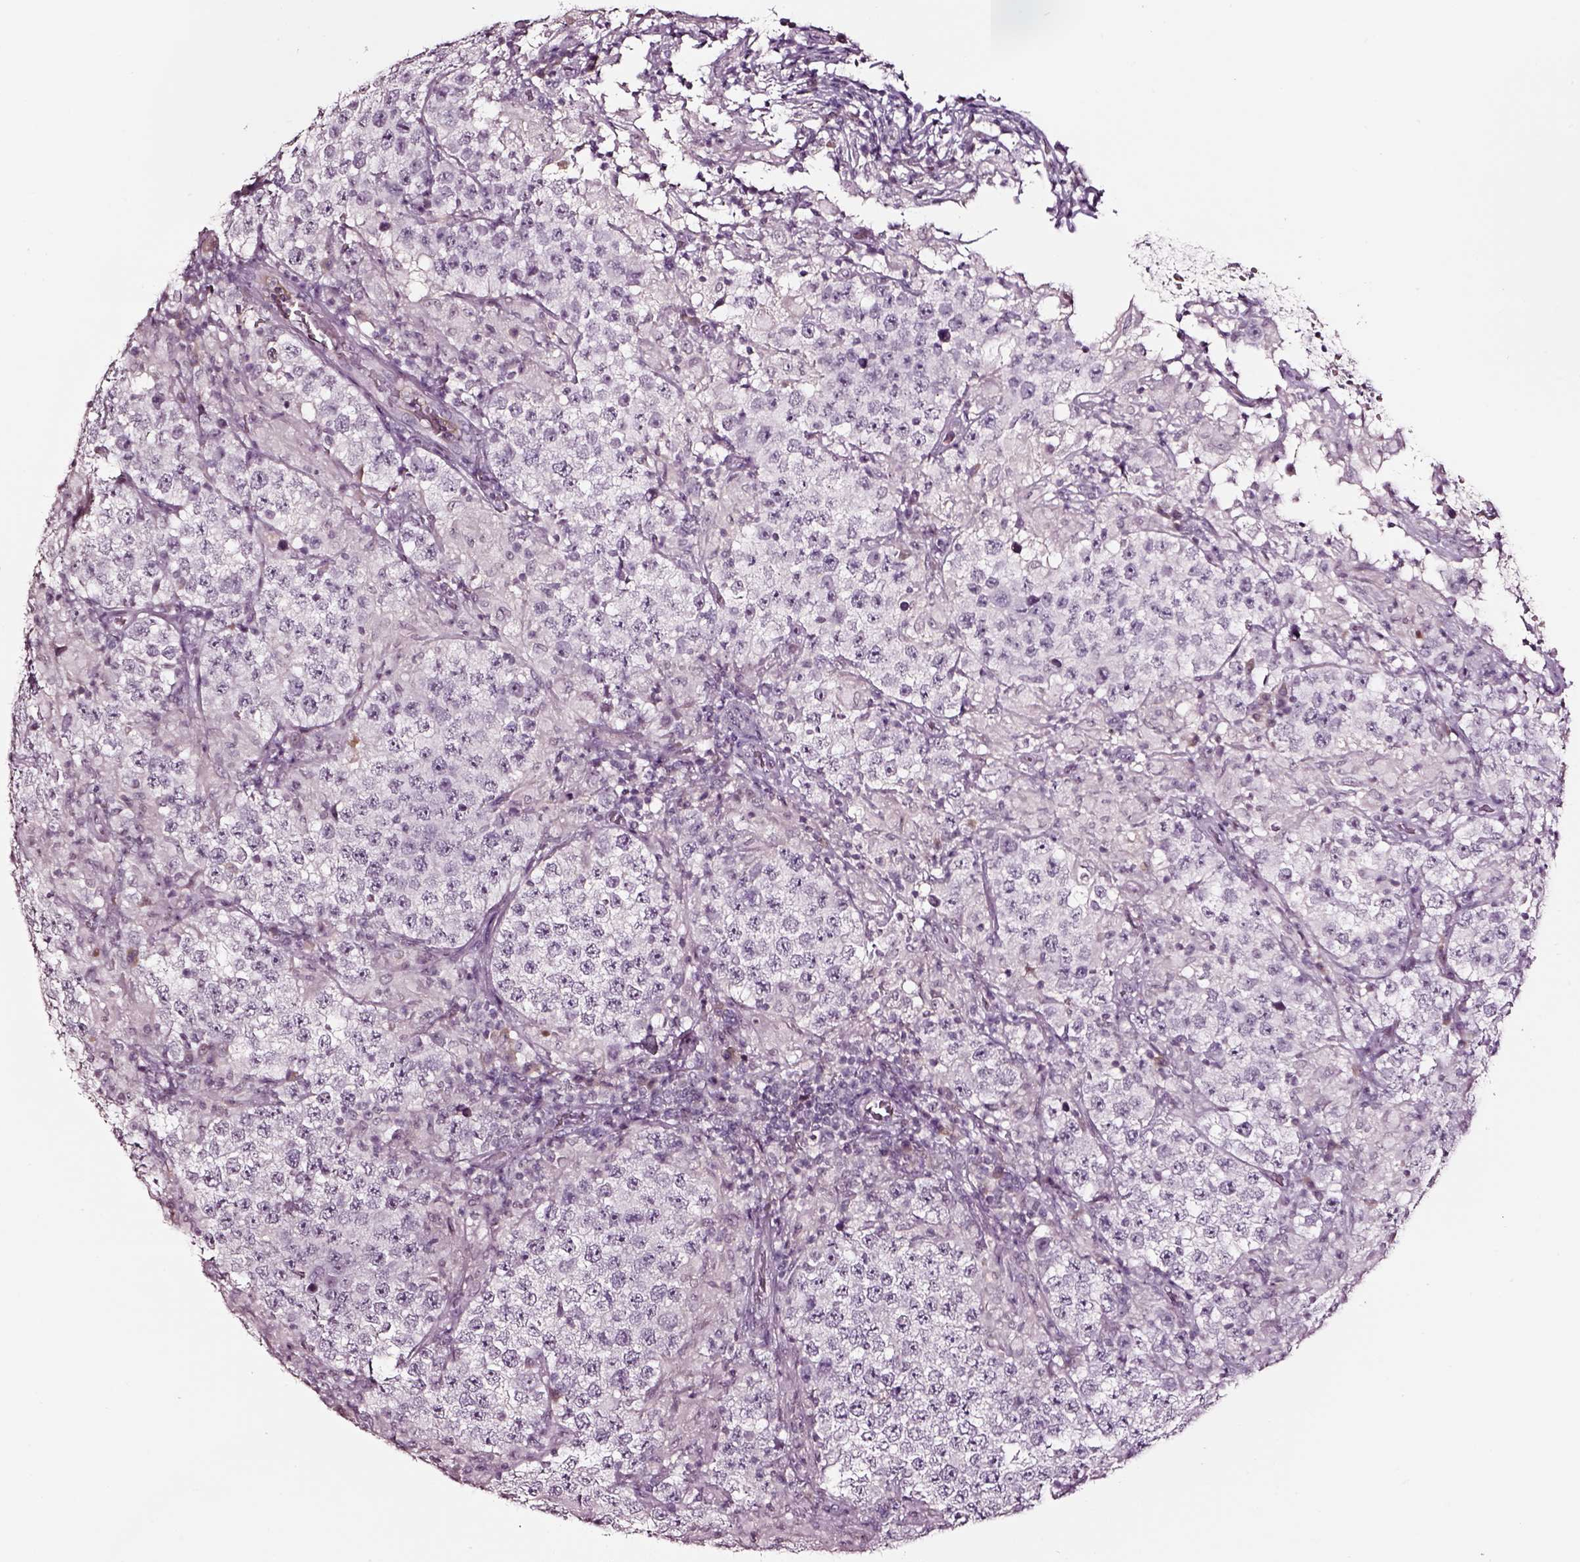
{"staining": {"intensity": "negative", "quantity": "none", "location": "none"}, "tissue": "testis cancer", "cell_type": "Tumor cells", "image_type": "cancer", "snomed": [{"axis": "morphology", "description": "Seminoma, NOS"}, {"axis": "morphology", "description": "Carcinoma, Embryonal, NOS"}, {"axis": "topography", "description": "Testis"}], "caption": "High power microscopy micrograph of an immunohistochemistry (IHC) image of embryonal carcinoma (testis), revealing no significant positivity in tumor cells.", "gene": "SMIM17", "patient": {"sex": "male", "age": 41}}